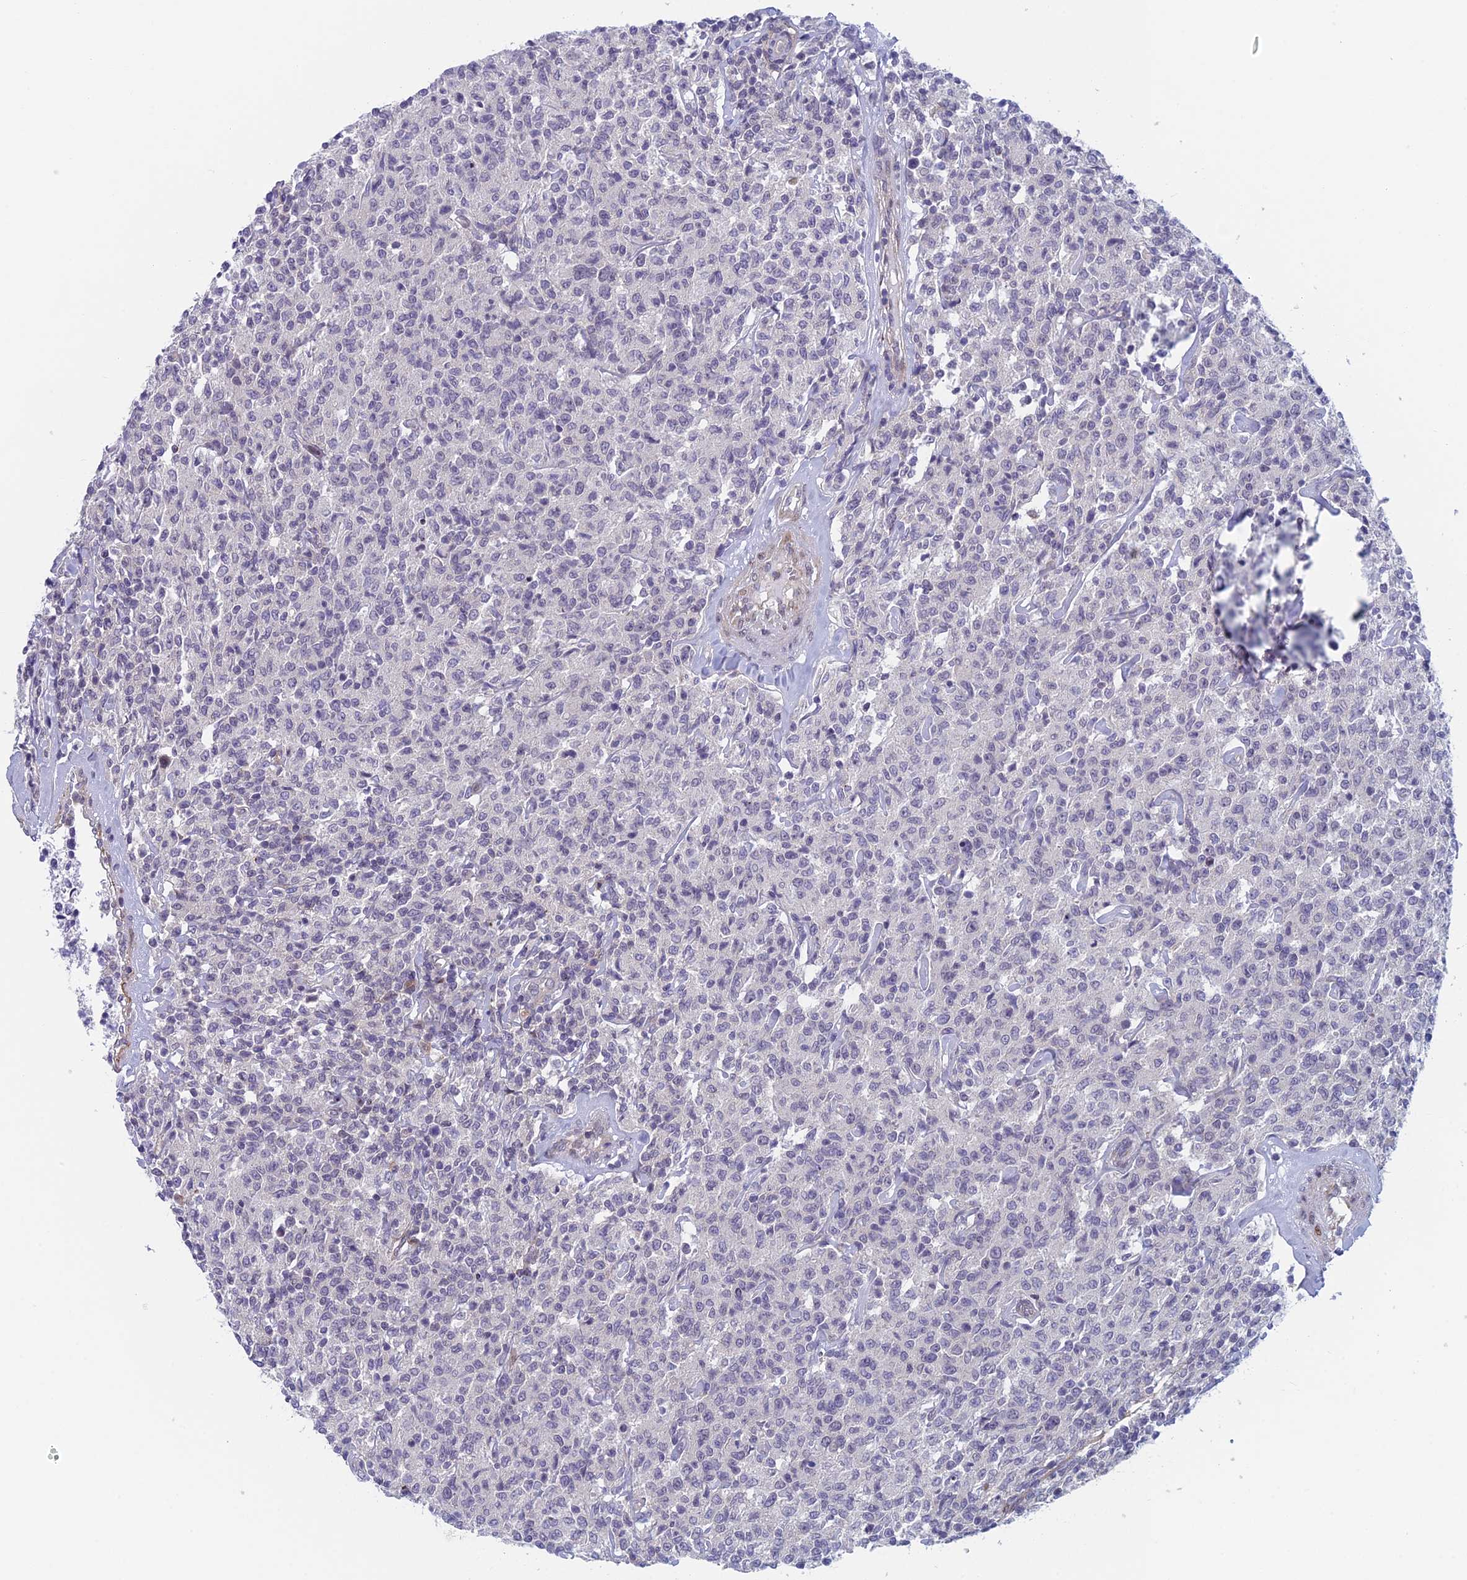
{"staining": {"intensity": "negative", "quantity": "none", "location": "none"}, "tissue": "lymphoma", "cell_type": "Tumor cells", "image_type": "cancer", "snomed": [{"axis": "morphology", "description": "Malignant lymphoma, non-Hodgkin's type, Low grade"}, {"axis": "topography", "description": "Small intestine"}], "caption": "Immunohistochemistry histopathology image of neoplastic tissue: human malignant lymphoma, non-Hodgkin's type (low-grade) stained with DAB (3,3'-diaminobenzidine) demonstrates no significant protein staining in tumor cells.", "gene": "PPP1R26", "patient": {"sex": "female", "age": 59}}